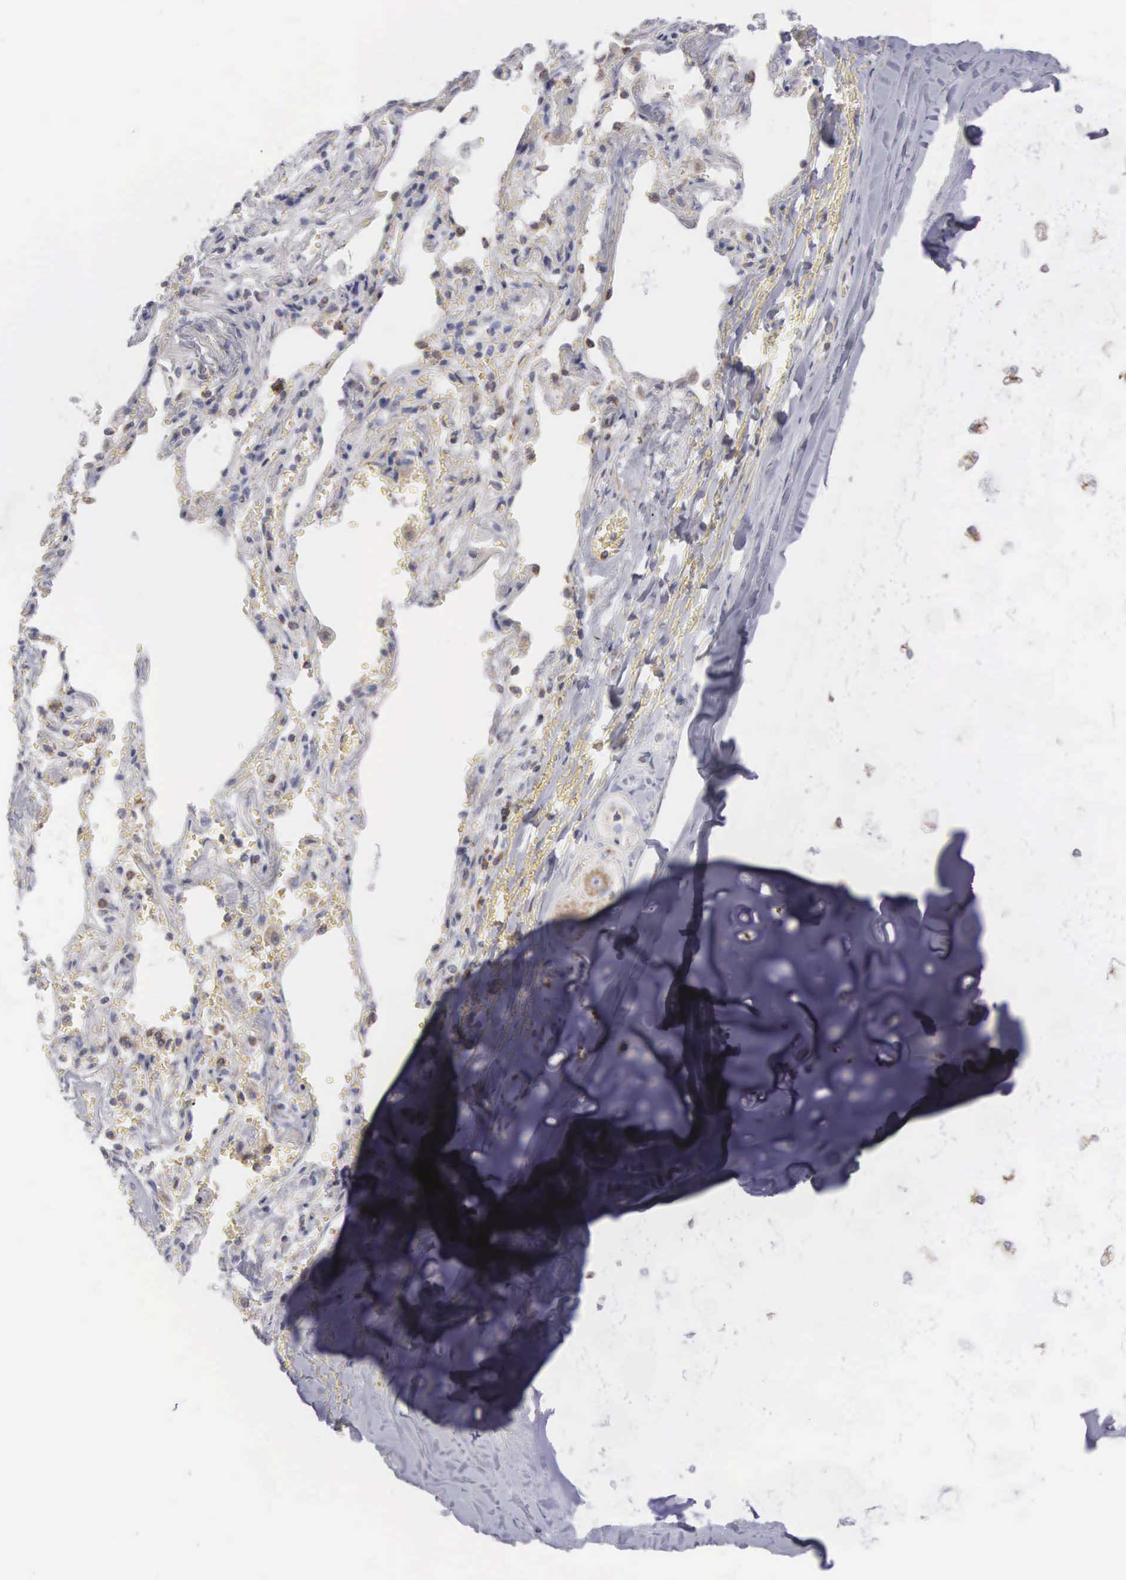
{"staining": {"intensity": "negative", "quantity": "none", "location": "none"}, "tissue": "adipose tissue", "cell_type": "Adipocytes", "image_type": "normal", "snomed": [{"axis": "morphology", "description": "Normal tissue, NOS"}, {"axis": "topography", "description": "Cartilage tissue"}, {"axis": "topography", "description": "Lung"}], "caption": "IHC photomicrograph of benign adipose tissue stained for a protein (brown), which demonstrates no positivity in adipocytes.", "gene": "APOOL", "patient": {"sex": "male", "age": 65}}